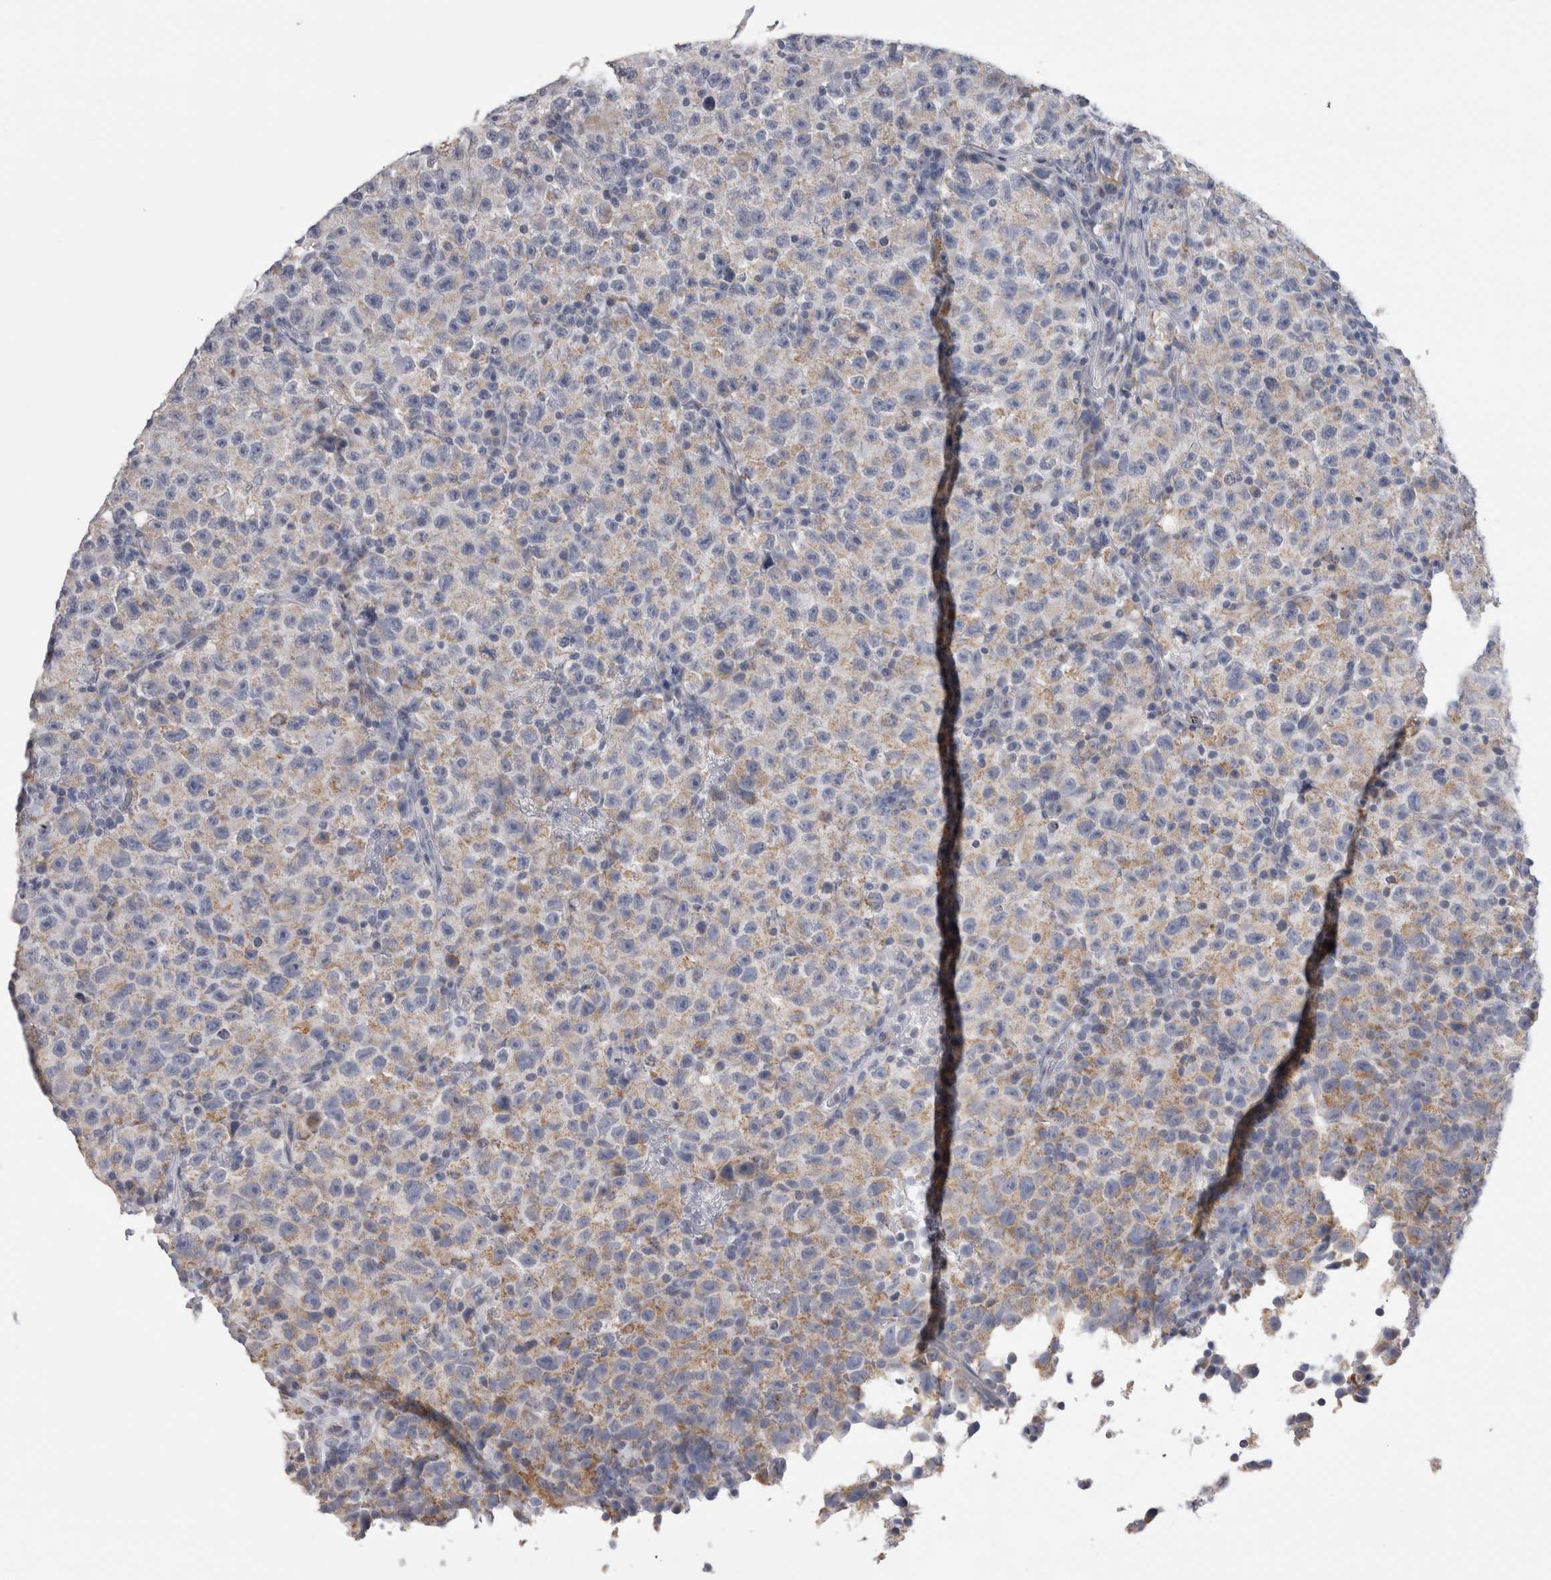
{"staining": {"intensity": "weak", "quantity": "<25%", "location": "cytoplasmic/membranous"}, "tissue": "testis cancer", "cell_type": "Tumor cells", "image_type": "cancer", "snomed": [{"axis": "morphology", "description": "Seminoma, NOS"}, {"axis": "topography", "description": "Testis"}], "caption": "IHC micrograph of neoplastic tissue: testis cancer stained with DAB (3,3'-diaminobenzidine) displays no significant protein expression in tumor cells.", "gene": "DHRS4", "patient": {"sex": "male", "age": 22}}